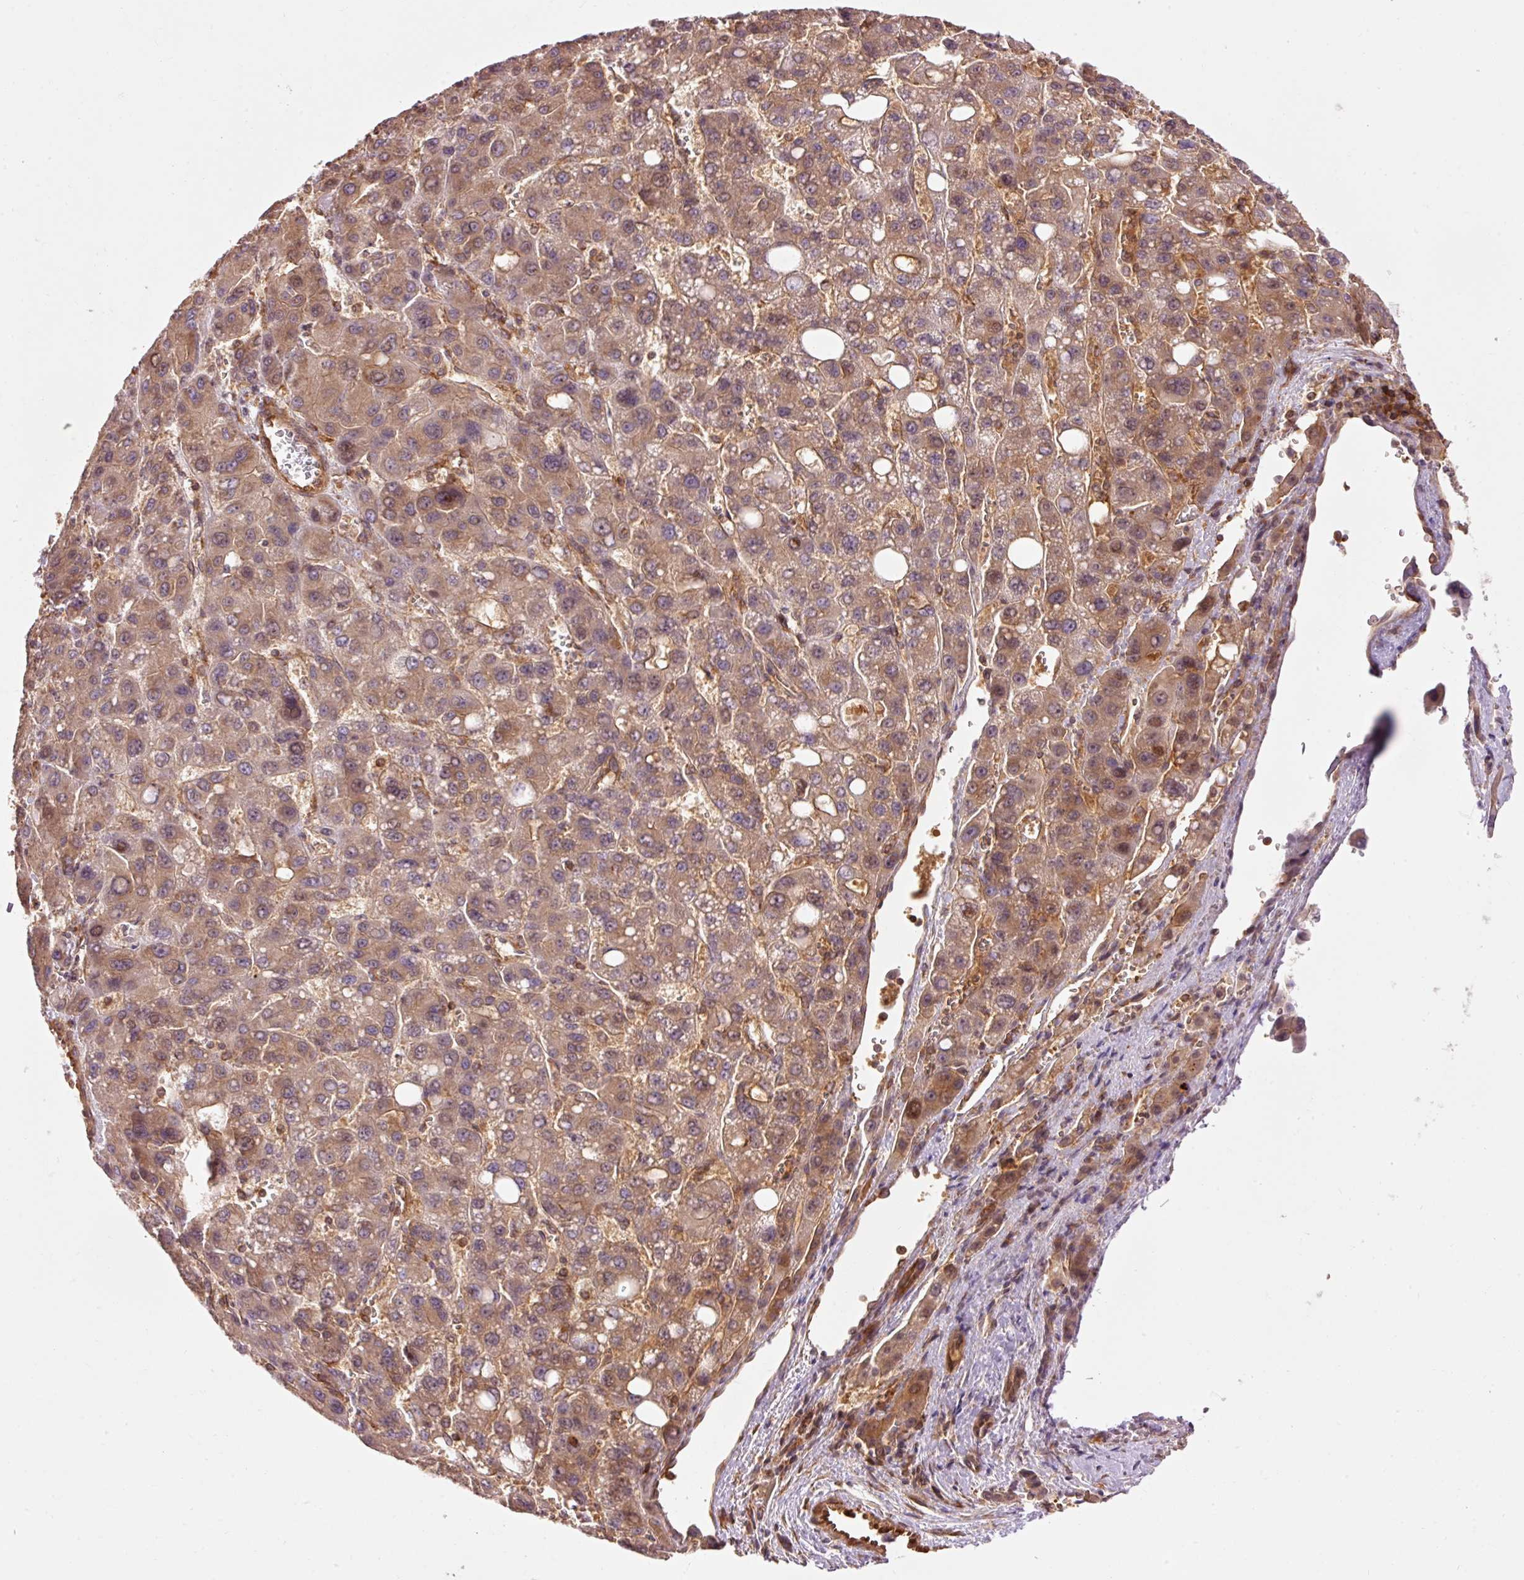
{"staining": {"intensity": "weak", "quantity": ">75%", "location": "cytoplasmic/membranous"}, "tissue": "liver cancer", "cell_type": "Tumor cells", "image_type": "cancer", "snomed": [{"axis": "morphology", "description": "Carcinoma, Hepatocellular, NOS"}, {"axis": "topography", "description": "Liver"}], "caption": "The photomicrograph shows staining of liver hepatocellular carcinoma, revealing weak cytoplasmic/membranous protein staining (brown color) within tumor cells.", "gene": "PDAP1", "patient": {"sex": "male", "age": 55}}